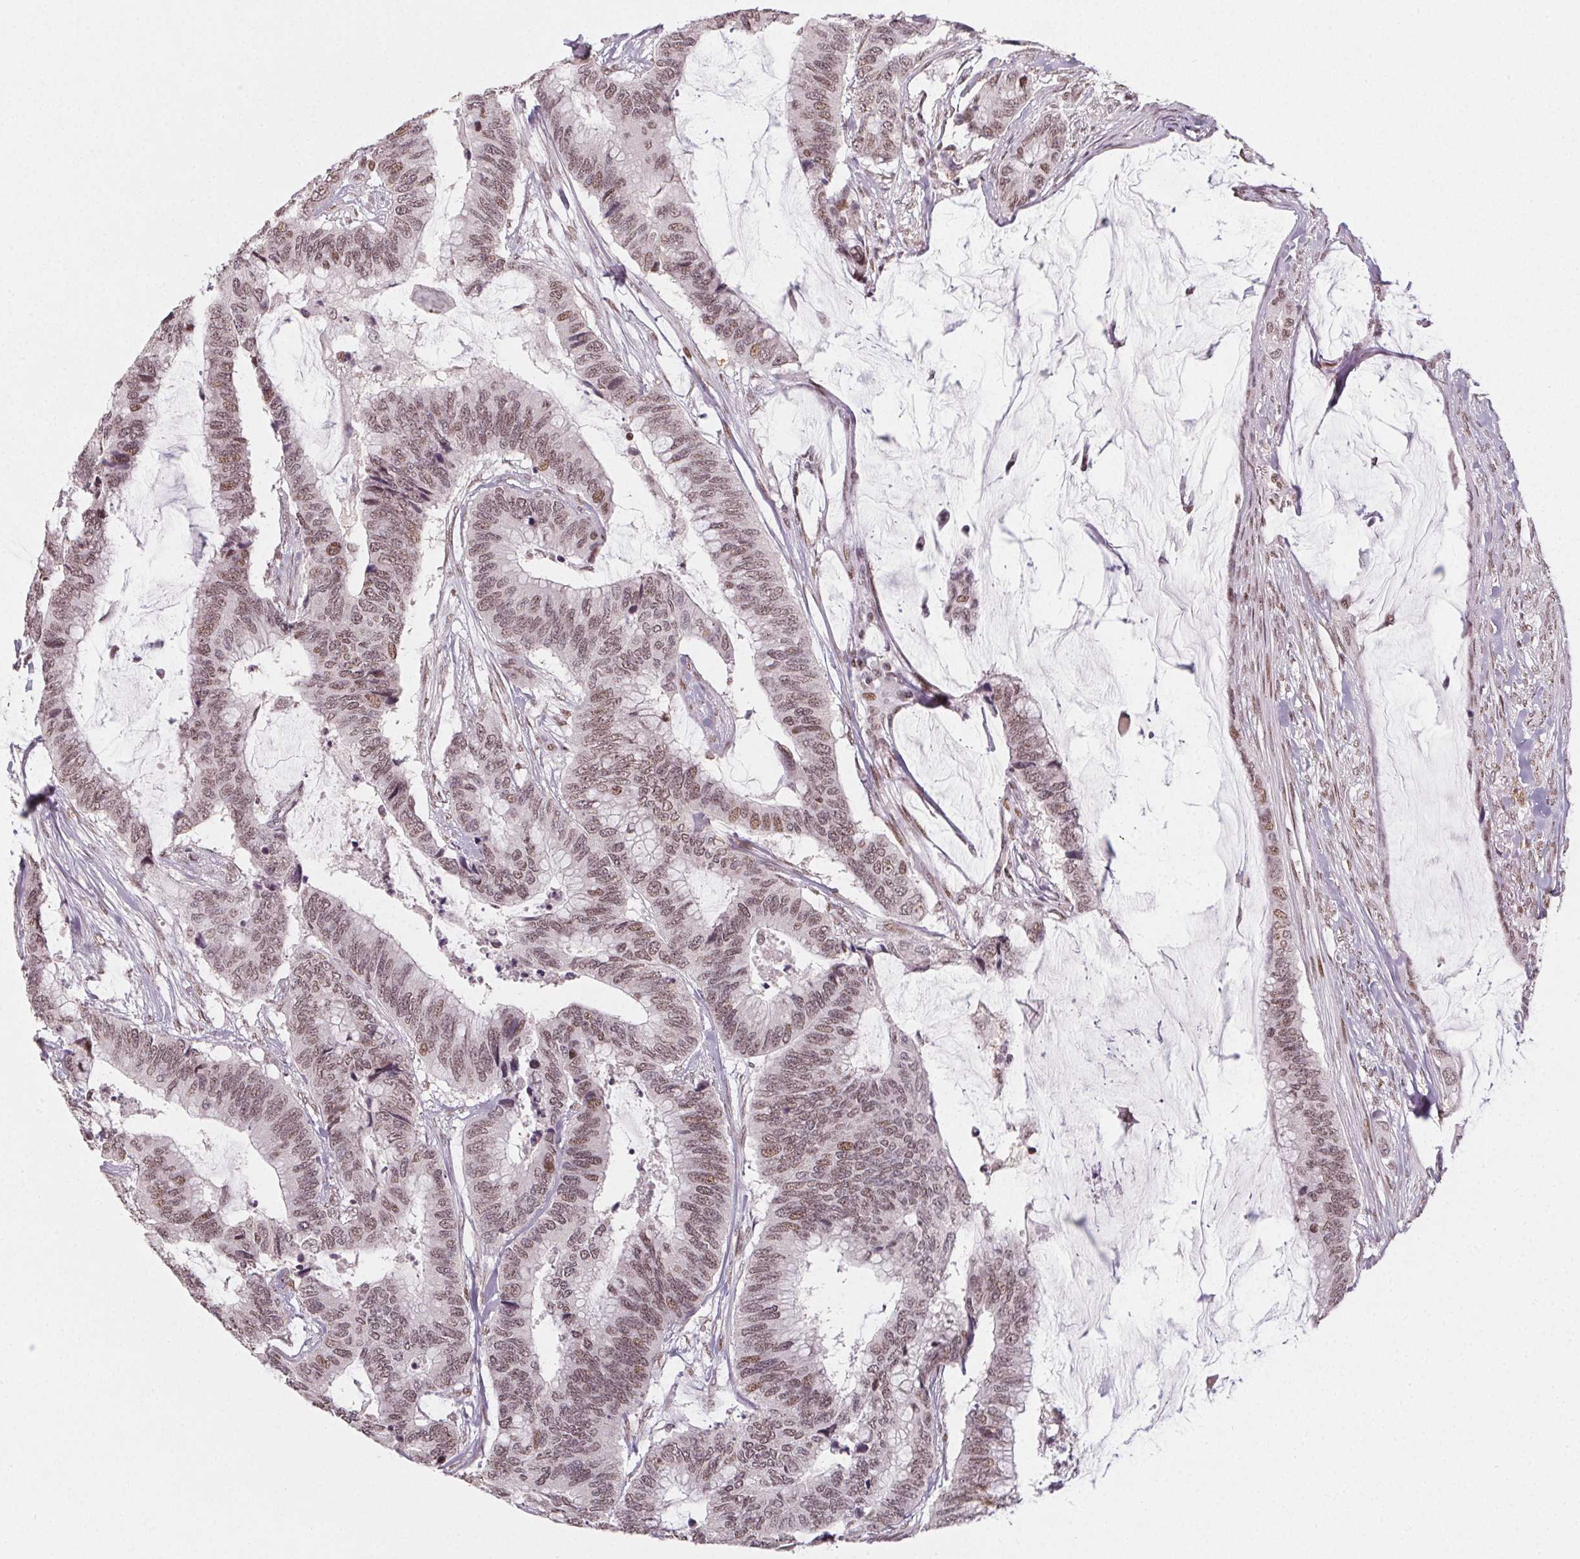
{"staining": {"intensity": "moderate", "quantity": ">75%", "location": "nuclear"}, "tissue": "colorectal cancer", "cell_type": "Tumor cells", "image_type": "cancer", "snomed": [{"axis": "morphology", "description": "Adenocarcinoma, NOS"}, {"axis": "topography", "description": "Rectum"}], "caption": "Colorectal adenocarcinoma tissue shows moderate nuclear staining in approximately >75% of tumor cells", "gene": "KMT2A", "patient": {"sex": "female", "age": 59}}